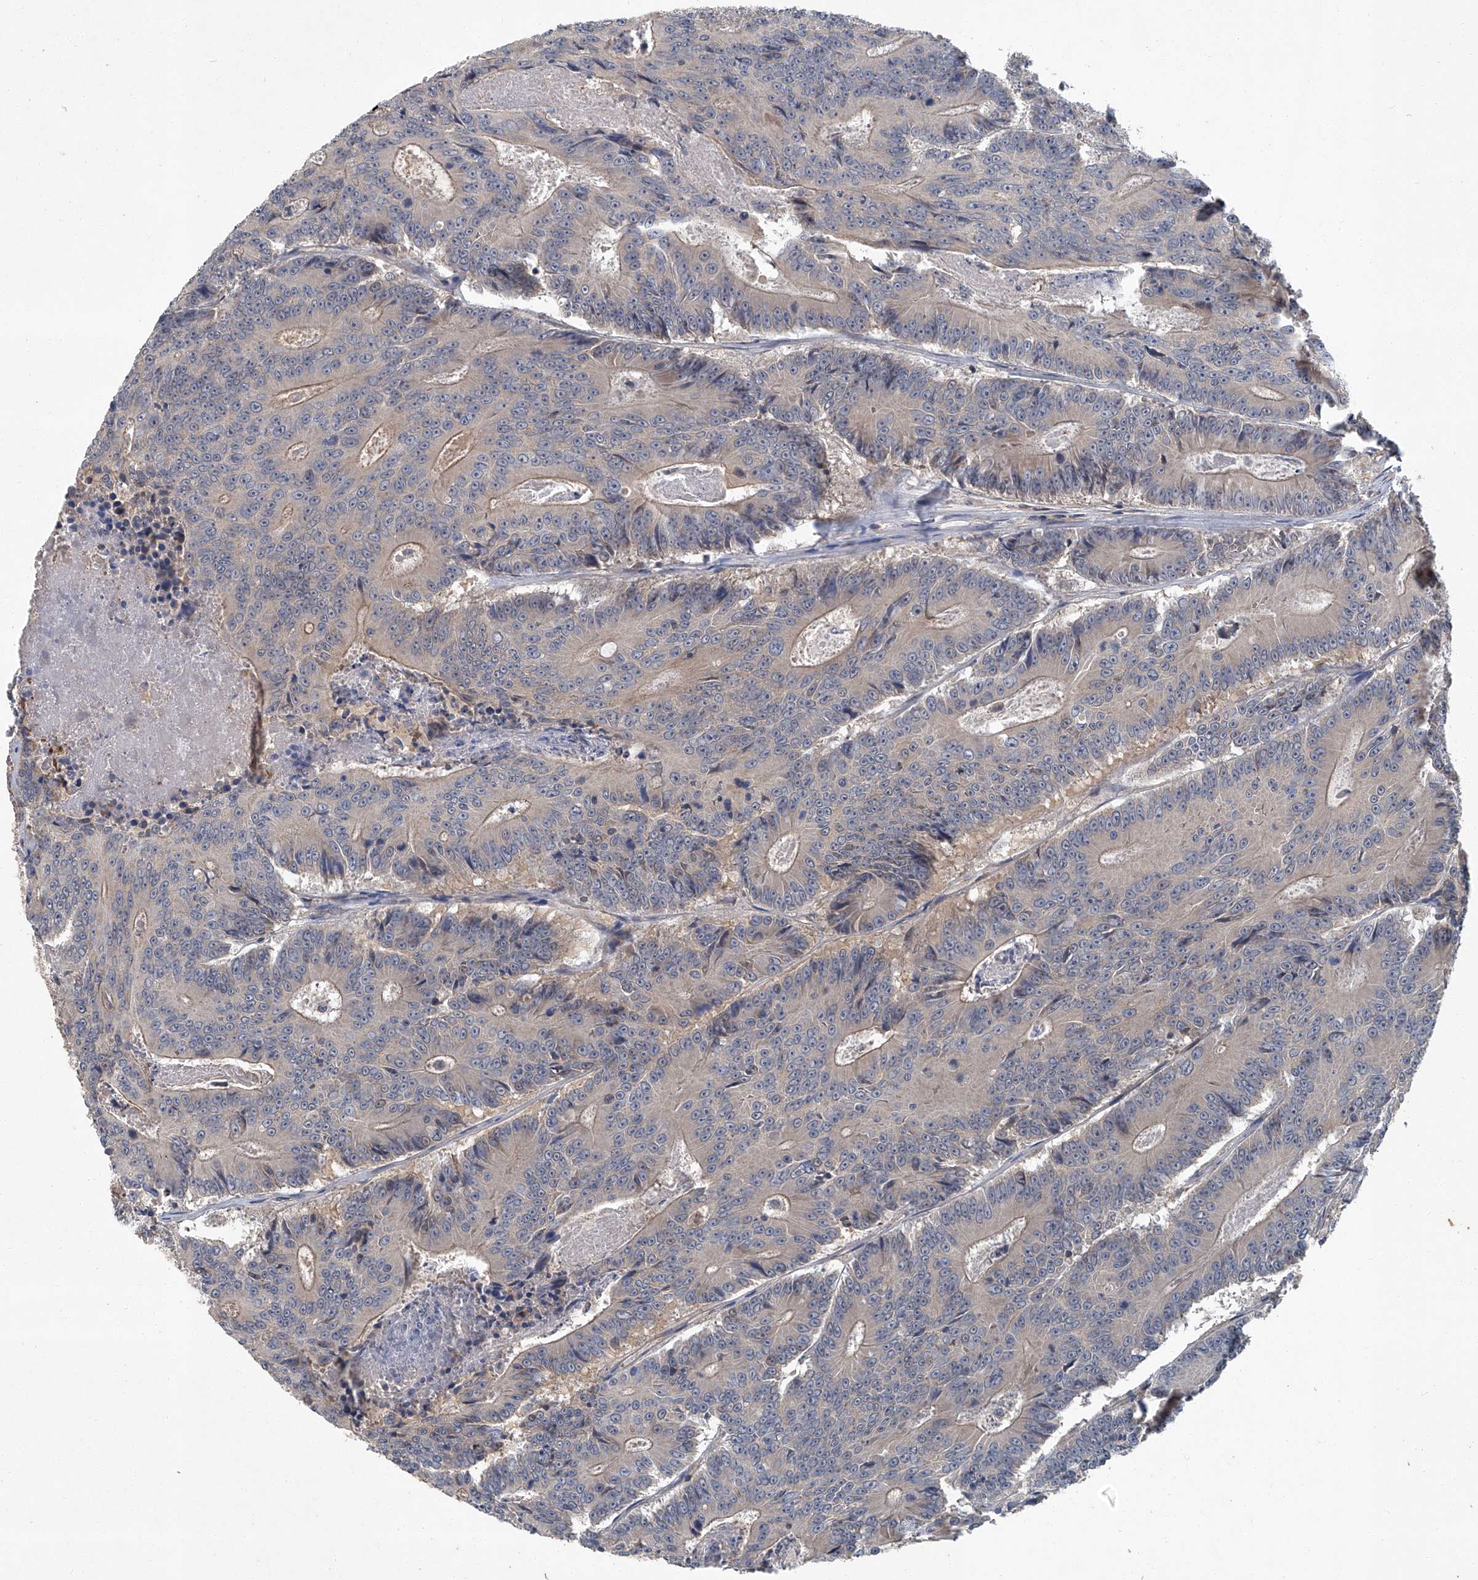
{"staining": {"intensity": "weak", "quantity": "<25%", "location": "cytoplasmic/membranous"}, "tissue": "colorectal cancer", "cell_type": "Tumor cells", "image_type": "cancer", "snomed": [{"axis": "morphology", "description": "Adenocarcinoma, NOS"}, {"axis": "topography", "description": "Colon"}], "caption": "This histopathology image is of adenocarcinoma (colorectal) stained with IHC to label a protein in brown with the nuclei are counter-stained blue. There is no positivity in tumor cells.", "gene": "ANKRD34A", "patient": {"sex": "male", "age": 83}}